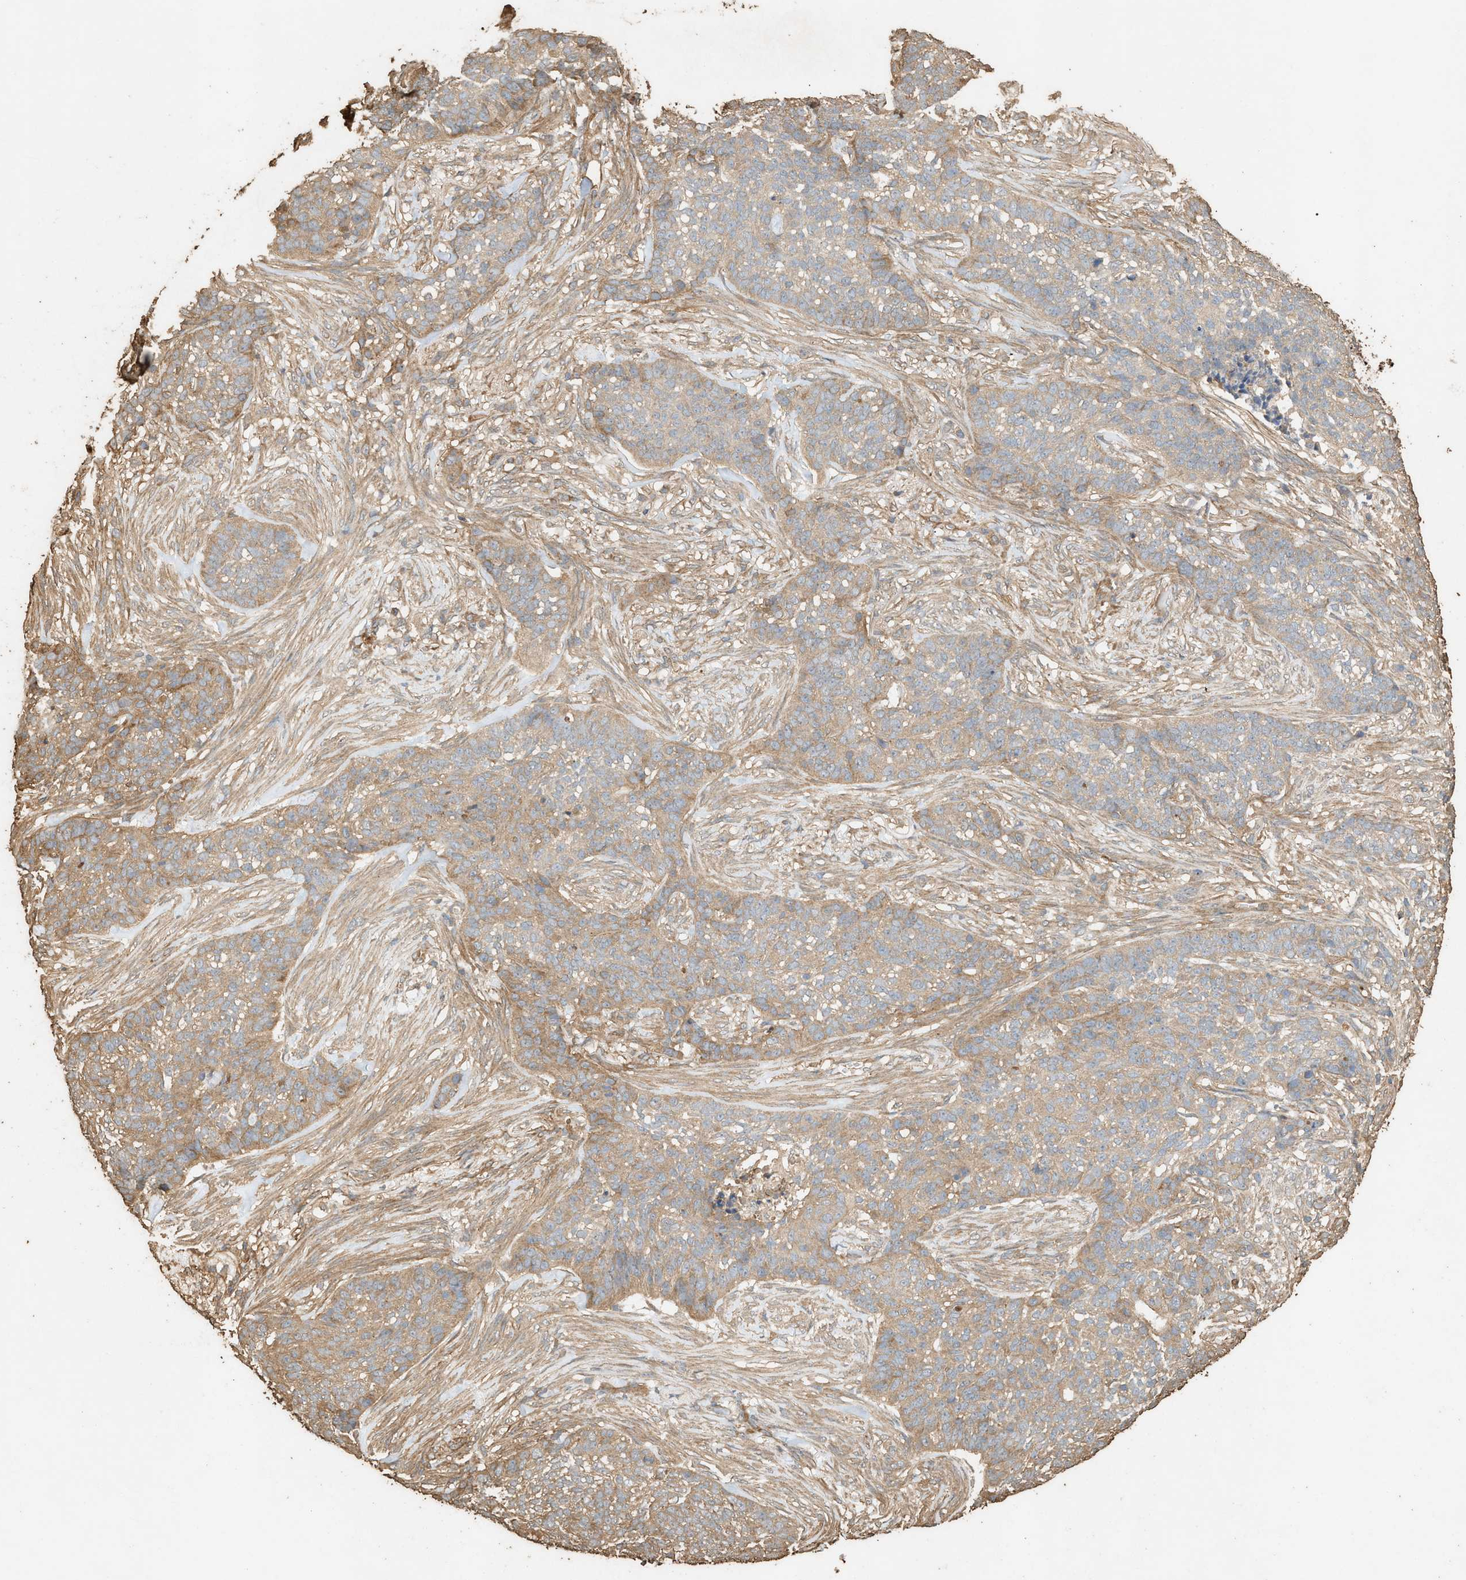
{"staining": {"intensity": "weak", "quantity": ">75%", "location": "cytoplasmic/membranous"}, "tissue": "skin cancer", "cell_type": "Tumor cells", "image_type": "cancer", "snomed": [{"axis": "morphology", "description": "Basal cell carcinoma"}, {"axis": "topography", "description": "Skin"}], "caption": "Protein expression analysis of human skin basal cell carcinoma reveals weak cytoplasmic/membranous staining in approximately >75% of tumor cells.", "gene": "DCAF7", "patient": {"sex": "male", "age": 85}}